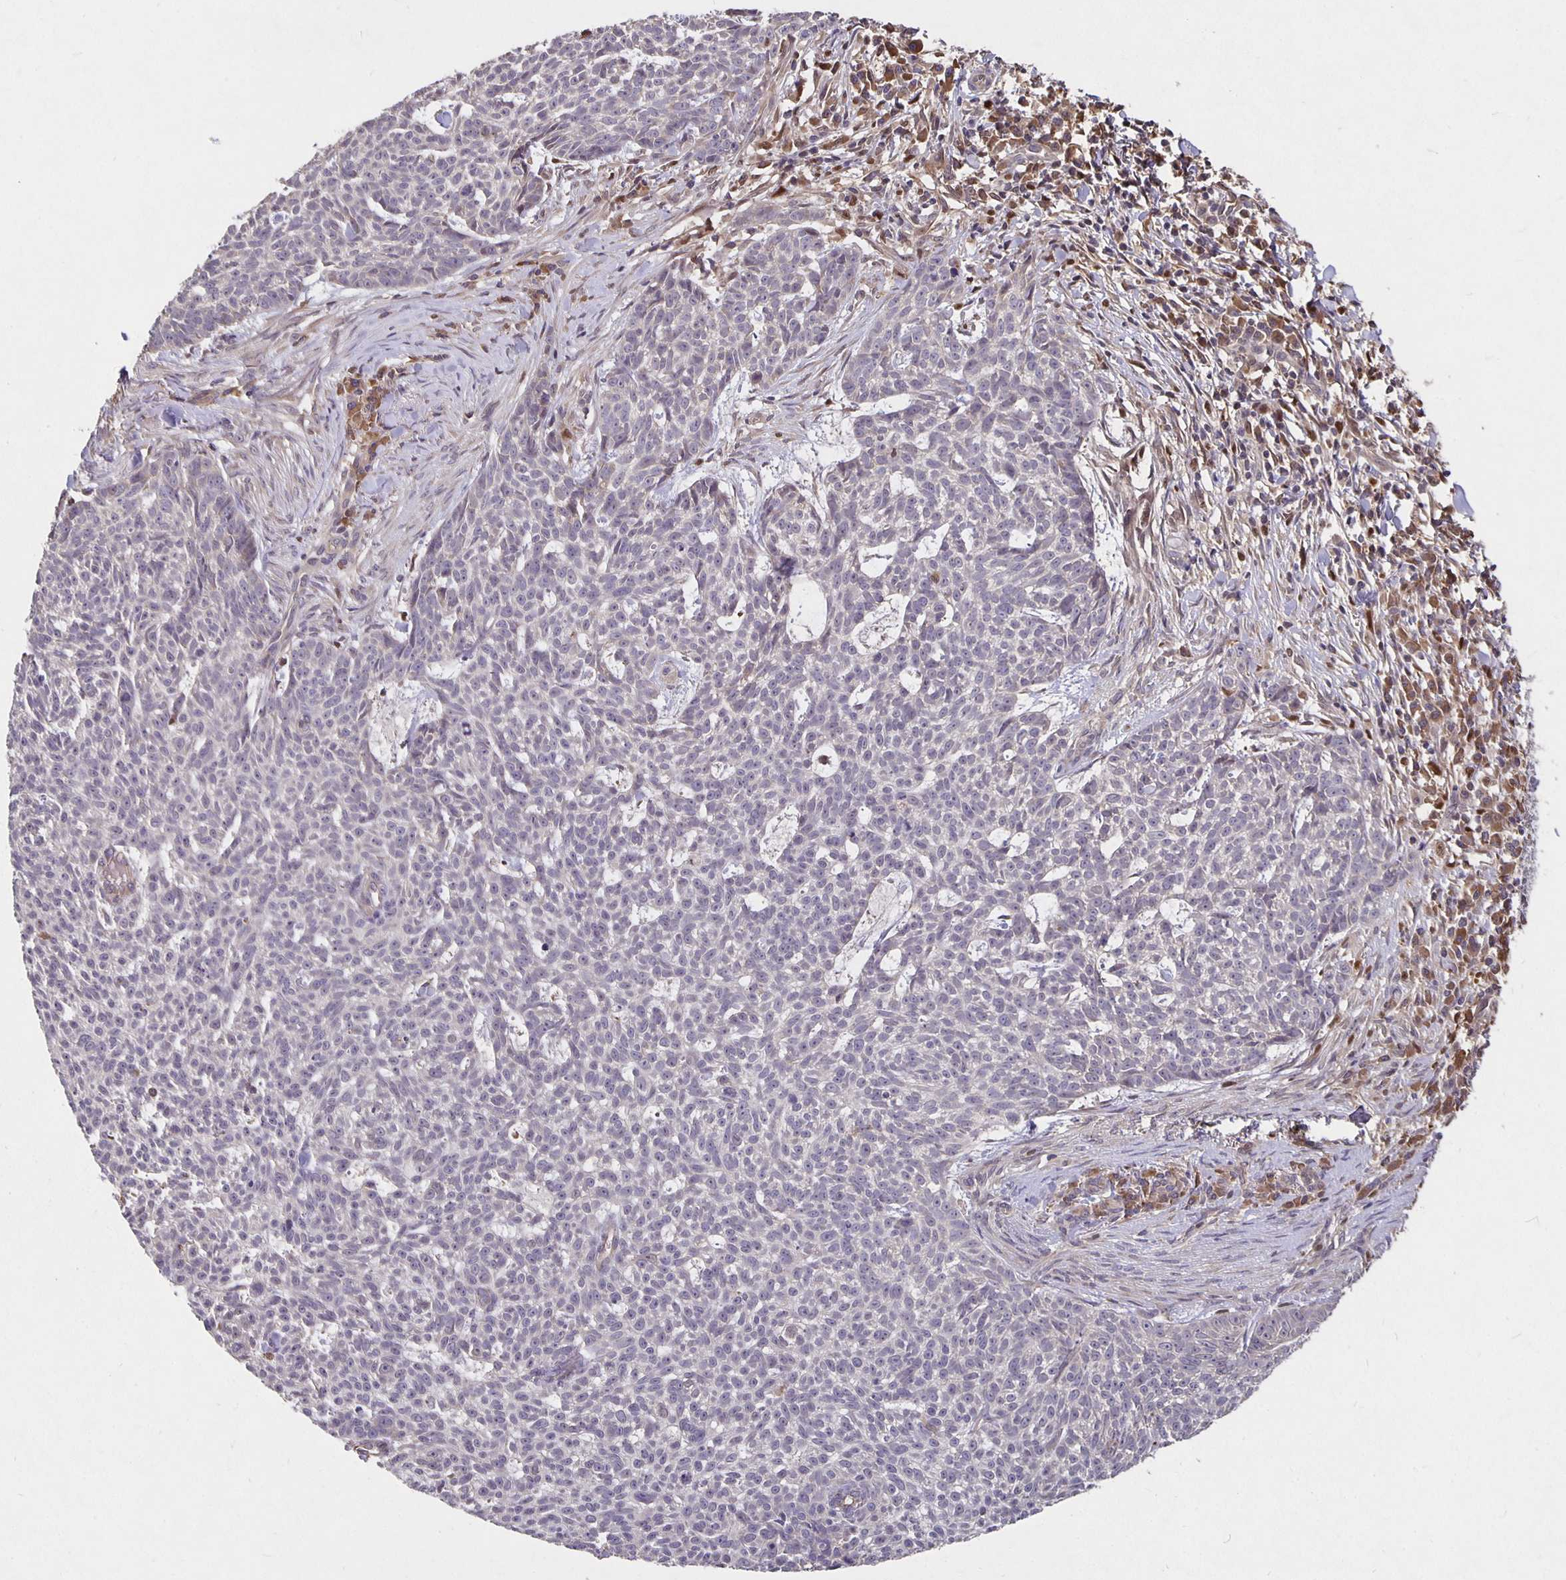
{"staining": {"intensity": "negative", "quantity": "none", "location": "none"}, "tissue": "skin cancer", "cell_type": "Tumor cells", "image_type": "cancer", "snomed": [{"axis": "morphology", "description": "Basal cell carcinoma"}, {"axis": "topography", "description": "Skin"}], "caption": "DAB (3,3'-diaminobenzidine) immunohistochemical staining of human basal cell carcinoma (skin) shows no significant staining in tumor cells.", "gene": "NOG", "patient": {"sex": "female", "age": 93}}